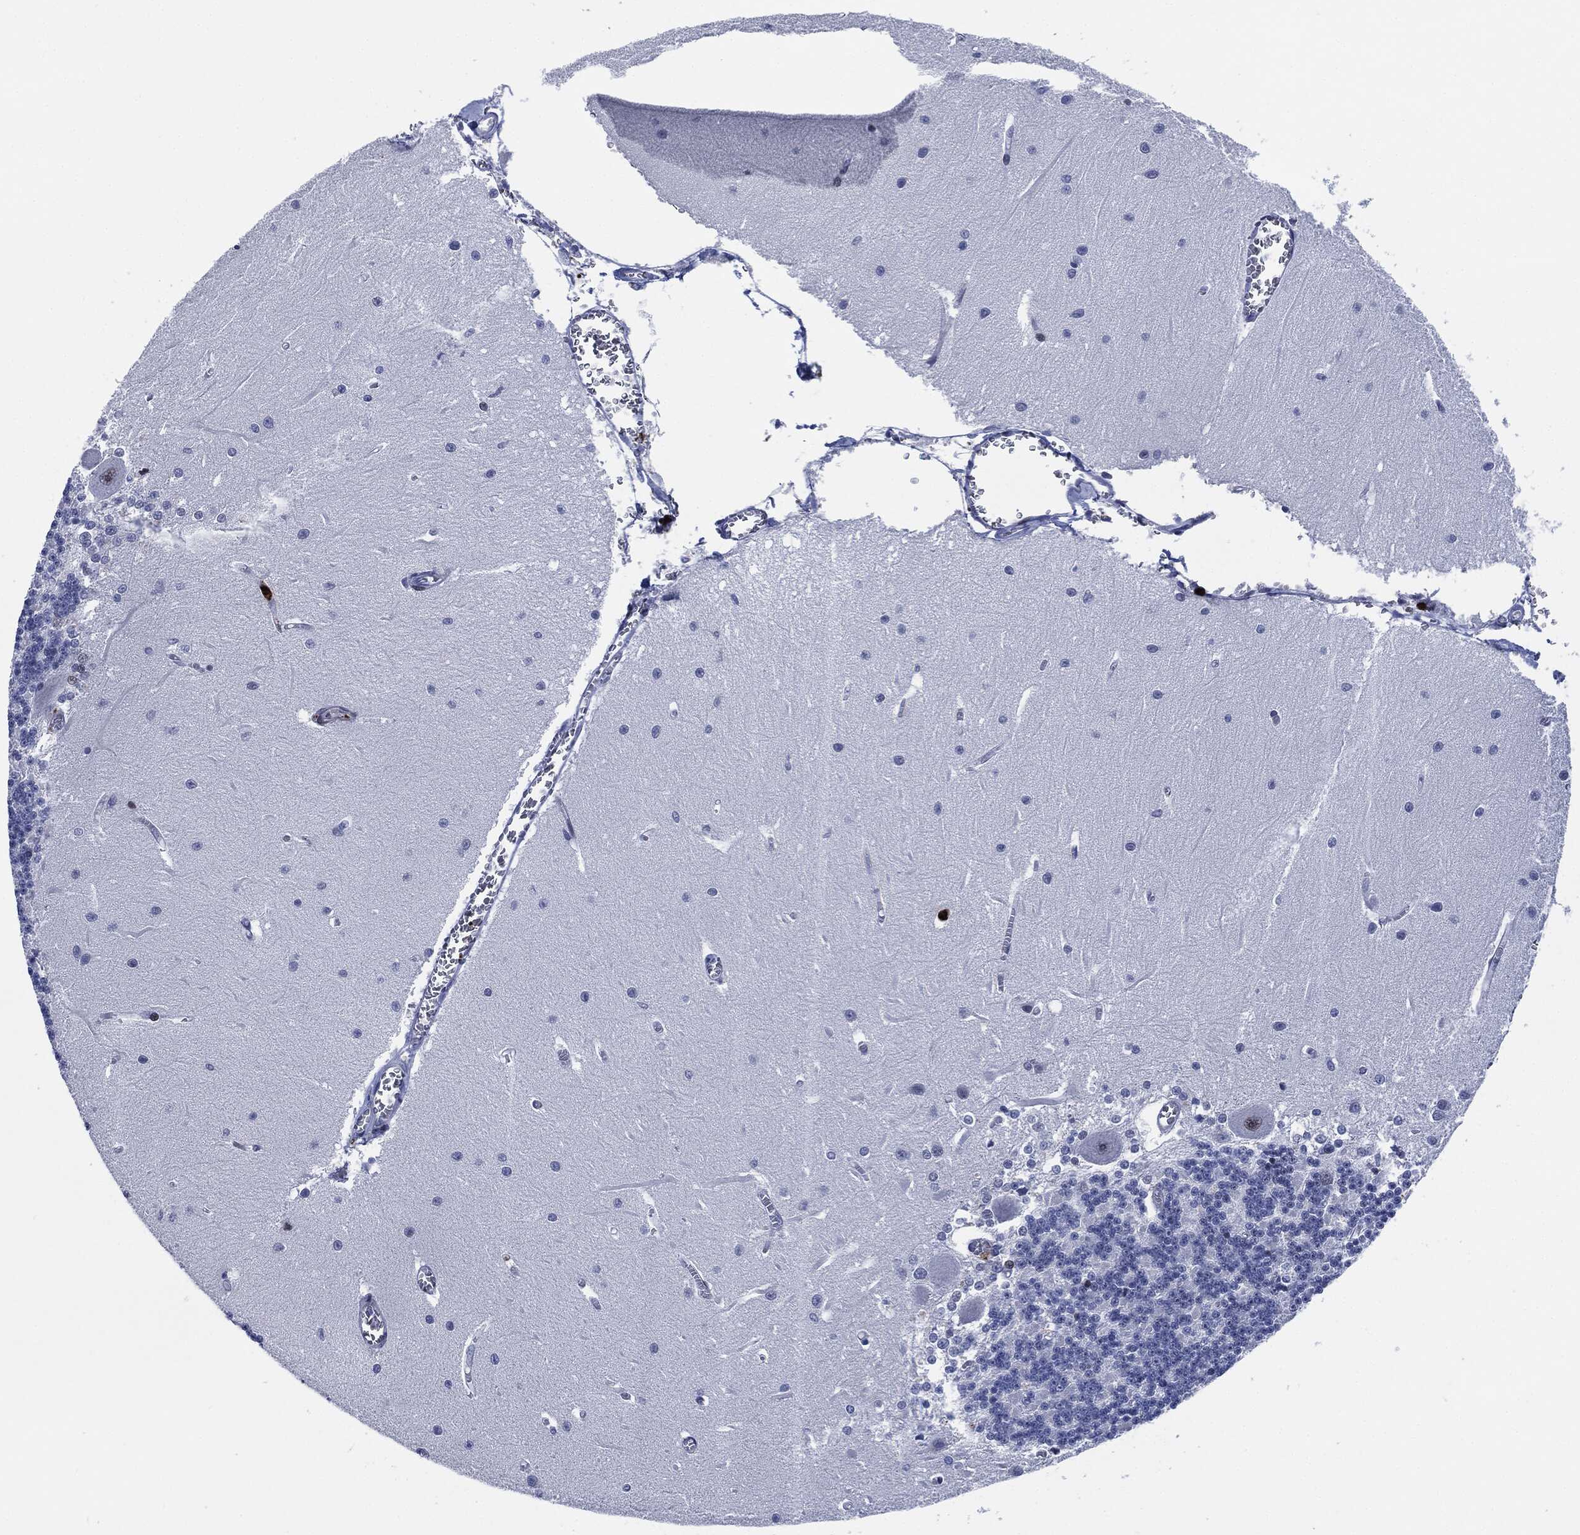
{"staining": {"intensity": "negative", "quantity": "none", "location": "none"}, "tissue": "cerebellum", "cell_type": "Cells in granular layer", "image_type": "normal", "snomed": [{"axis": "morphology", "description": "Normal tissue, NOS"}, {"axis": "topography", "description": "Cerebellum"}], "caption": "This histopathology image is of normal cerebellum stained with immunohistochemistry to label a protein in brown with the nuclei are counter-stained blue. There is no staining in cells in granular layer.", "gene": "MPO", "patient": {"sex": "male", "age": 37}}